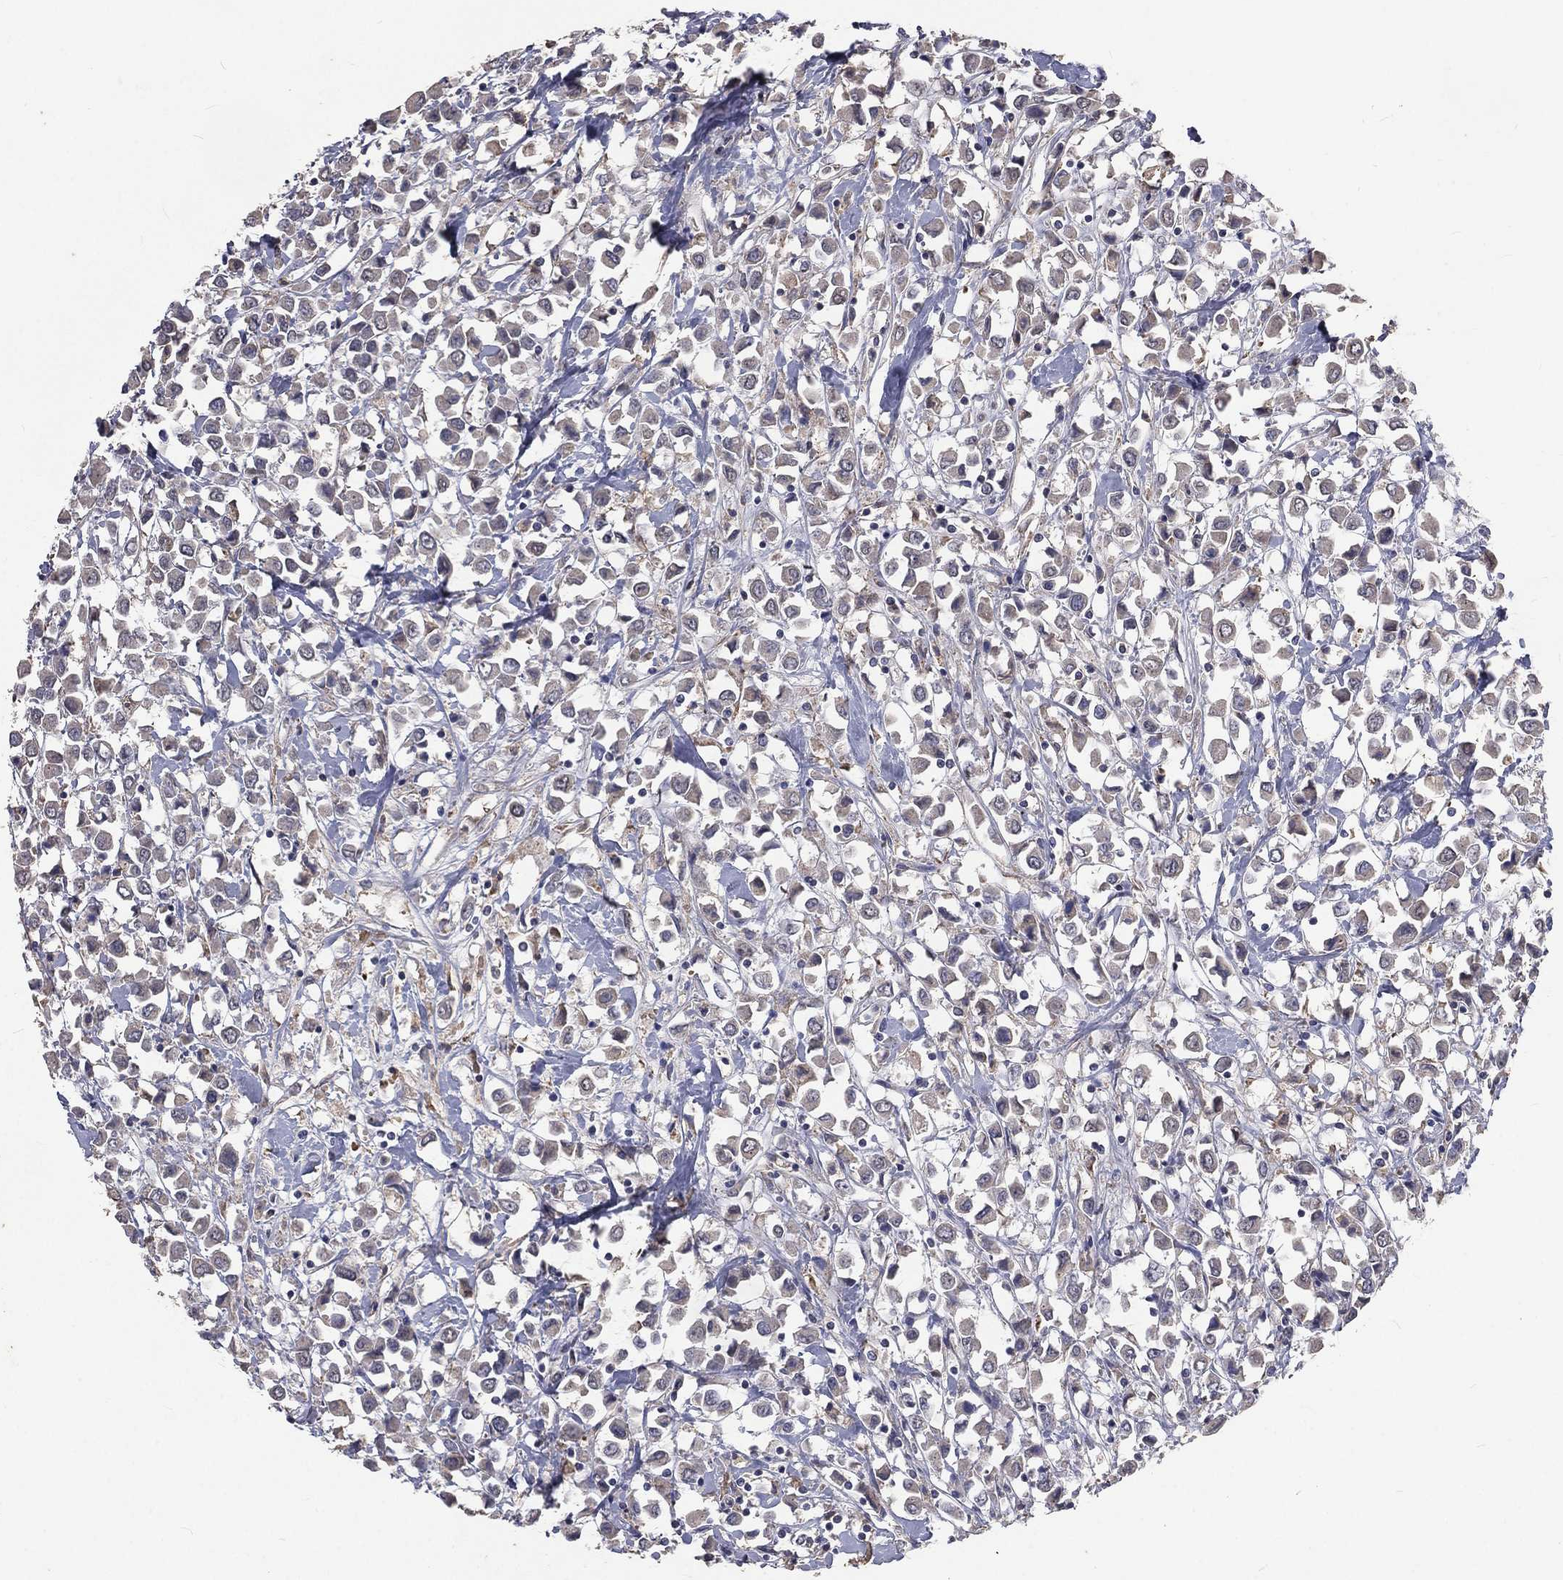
{"staining": {"intensity": "weak", "quantity": "<25%", "location": "cytoplasmic/membranous"}, "tissue": "breast cancer", "cell_type": "Tumor cells", "image_type": "cancer", "snomed": [{"axis": "morphology", "description": "Duct carcinoma"}, {"axis": "topography", "description": "Breast"}], "caption": "Immunohistochemical staining of breast infiltrating ductal carcinoma demonstrates no significant positivity in tumor cells.", "gene": "CROCC", "patient": {"sex": "female", "age": 61}}